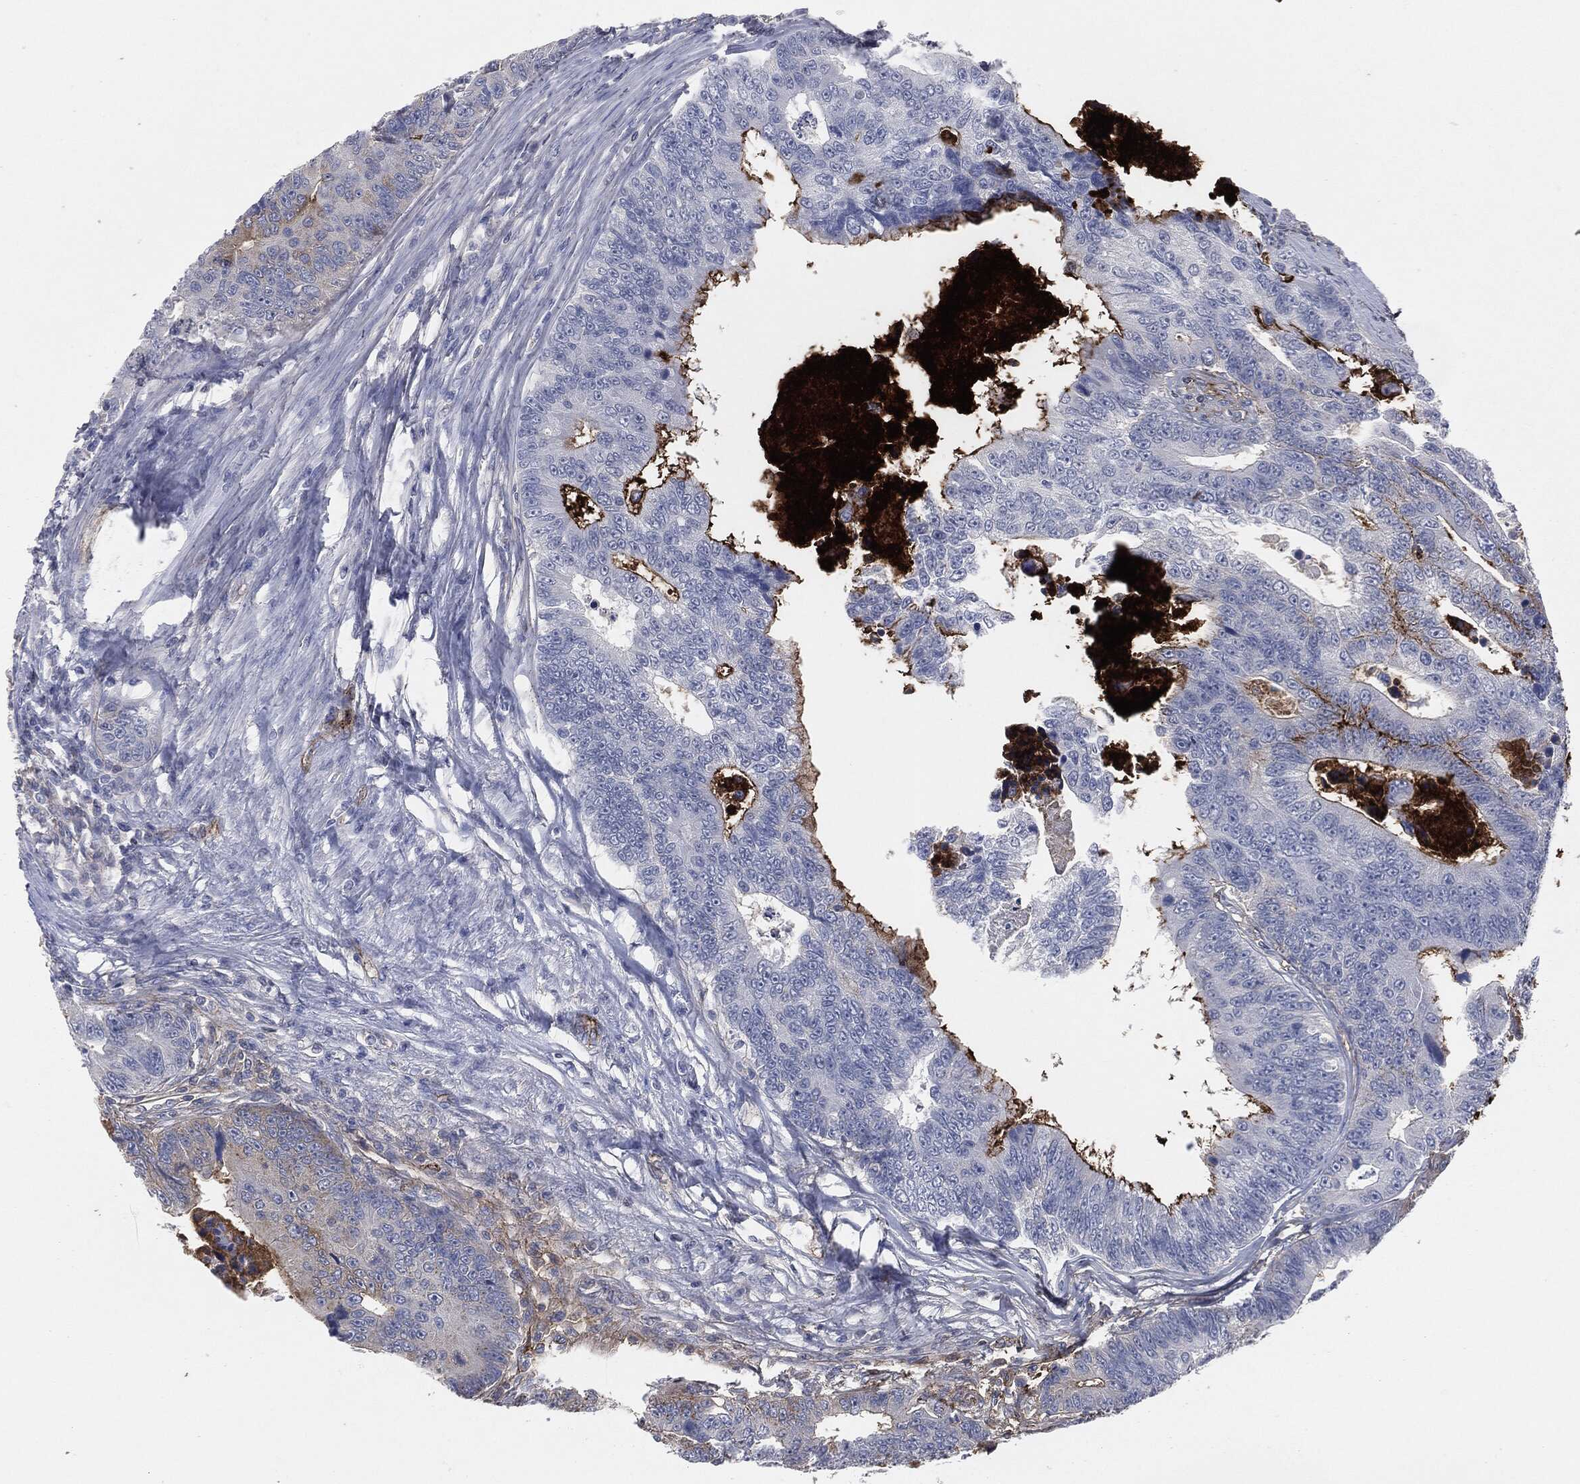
{"staining": {"intensity": "negative", "quantity": "none", "location": "none"}, "tissue": "colorectal cancer", "cell_type": "Tumor cells", "image_type": "cancer", "snomed": [{"axis": "morphology", "description": "Adenocarcinoma, NOS"}, {"axis": "topography", "description": "Colon"}], "caption": "Tumor cells show no significant protein positivity in colorectal cancer. (Immunohistochemistry, brightfield microscopy, high magnification).", "gene": "APOB", "patient": {"sex": "female", "age": 72}}